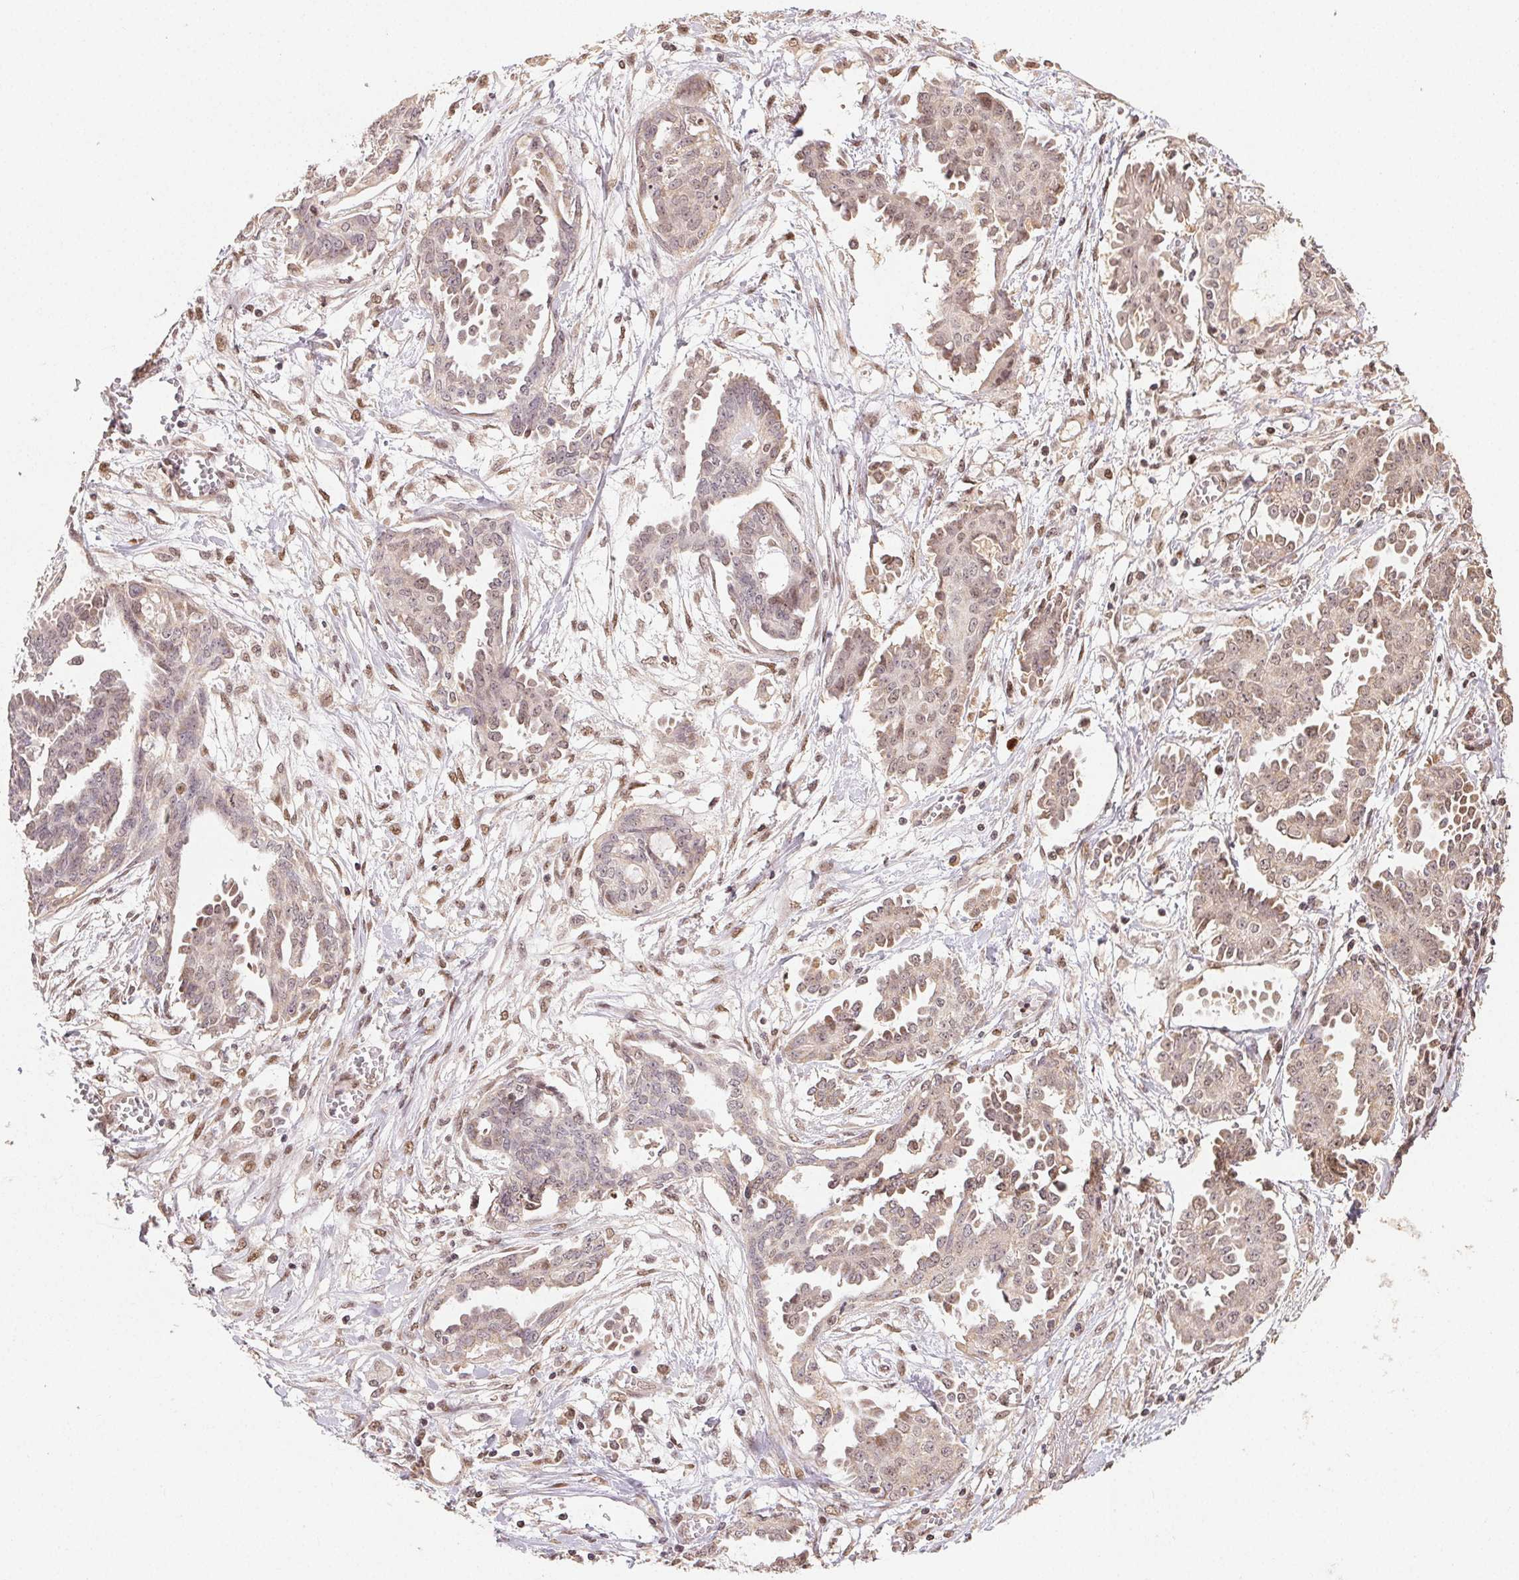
{"staining": {"intensity": "weak", "quantity": ">75%", "location": "nuclear"}, "tissue": "ovarian cancer", "cell_type": "Tumor cells", "image_type": "cancer", "snomed": [{"axis": "morphology", "description": "Cystadenocarcinoma, serous, NOS"}, {"axis": "topography", "description": "Ovary"}], "caption": "This image shows IHC staining of human serous cystadenocarcinoma (ovarian), with low weak nuclear staining in approximately >75% of tumor cells.", "gene": "MAPKAPK2", "patient": {"sex": "female", "age": 71}}